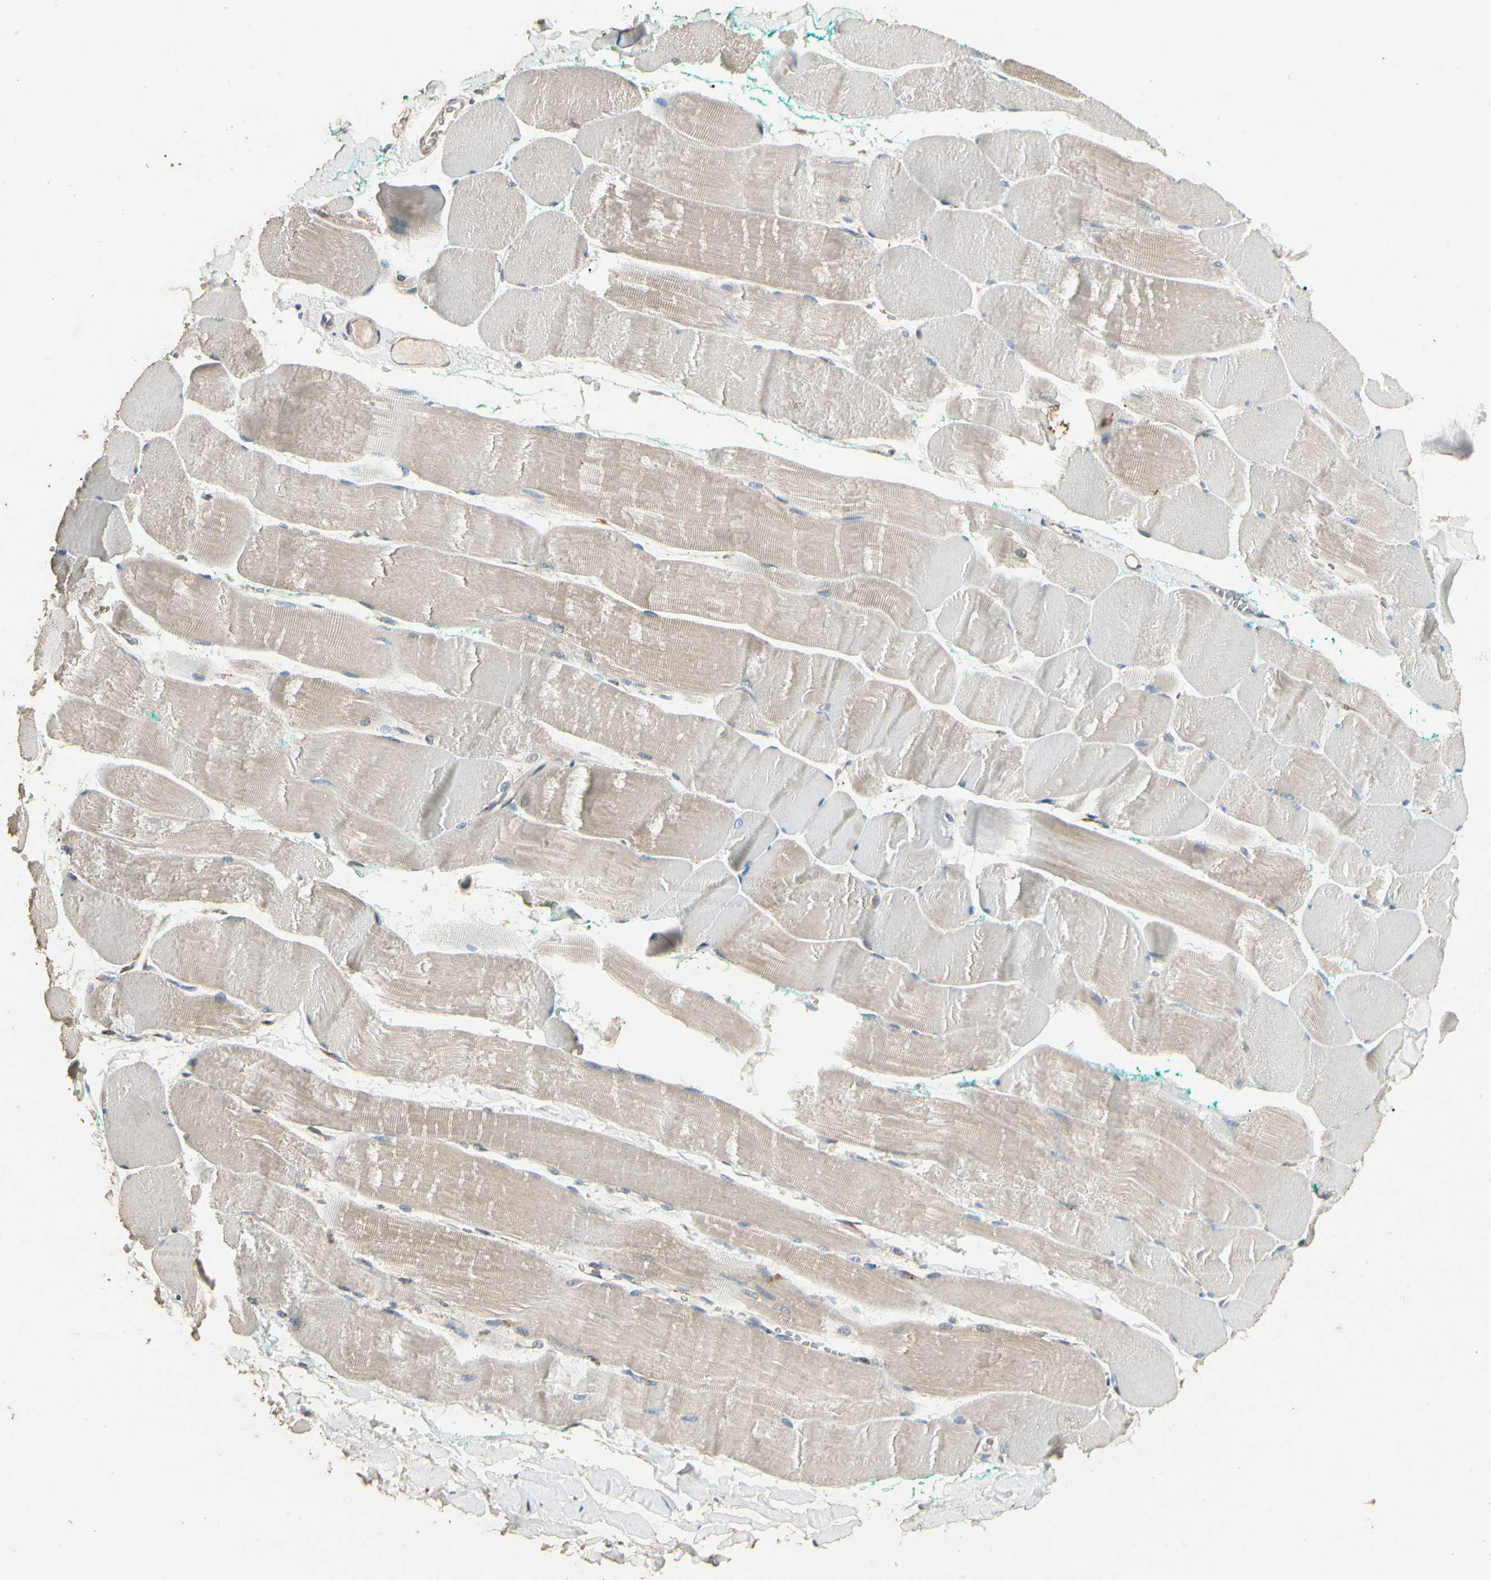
{"staining": {"intensity": "weak", "quantity": ">75%", "location": "cytoplasmic/membranous"}, "tissue": "skeletal muscle", "cell_type": "Myocytes", "image_type": "normal", "snomed": [{"axis": "morphology", "description": "Normal tissue, NOS"}, {"axis": "morphology", "description": "Squamous cell carcinoma, NOS"}, {"axis": "topography", "description": "Skeletal muscle"}], "caption": "DAB immunohistochemical staining of benign skeletal muscle reveals weak cytoplasmic/membranous protein positivity in about >75% of myocytes. (Brightfield microscopy of DAB IHC at high magnification).", "gene": "MRPL9", "patient": {"sex": "male", "age": 51}}